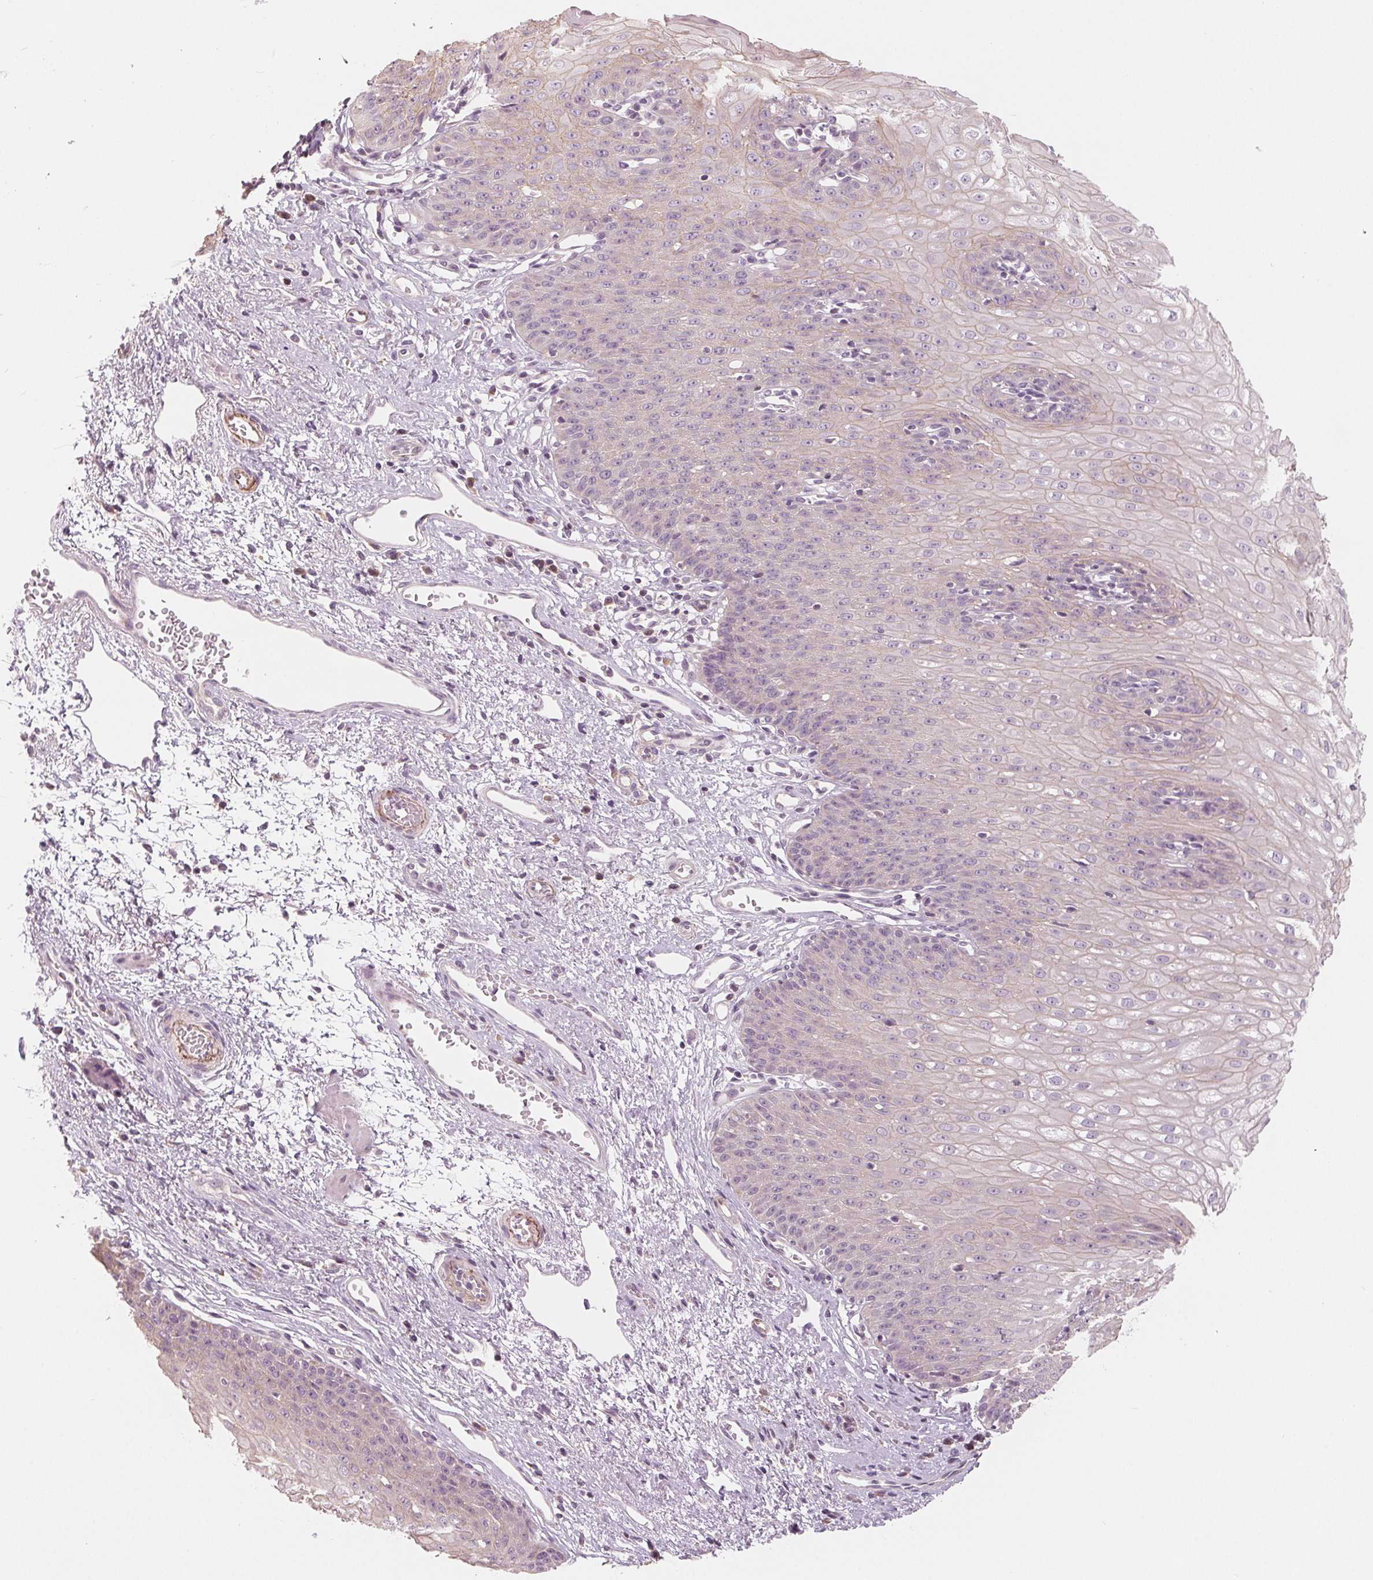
{"staining": {"intensity": "negative", "quantity": "none", "location": "none"}, "tissue": "esophagus", "cell_type": "Squamous epithelial cells", "image_type": "normal", "snomed": [{"axis": "morphology", "description": "Normal tissue, NOS"}, {"axis": "topography", "description": "Esophagus"}], "caption": "Protein analysis of unremarkable esophagus shows no significant positivity in squamous epithelial cells. (Stains: DAB immunohistochemistry (IHC) with hematoxylin counter stain, Microscopy: brightfield microscopy at high magnification).", "gene": "VTCN1", "patient": {"sex": "male", "age": 71}}